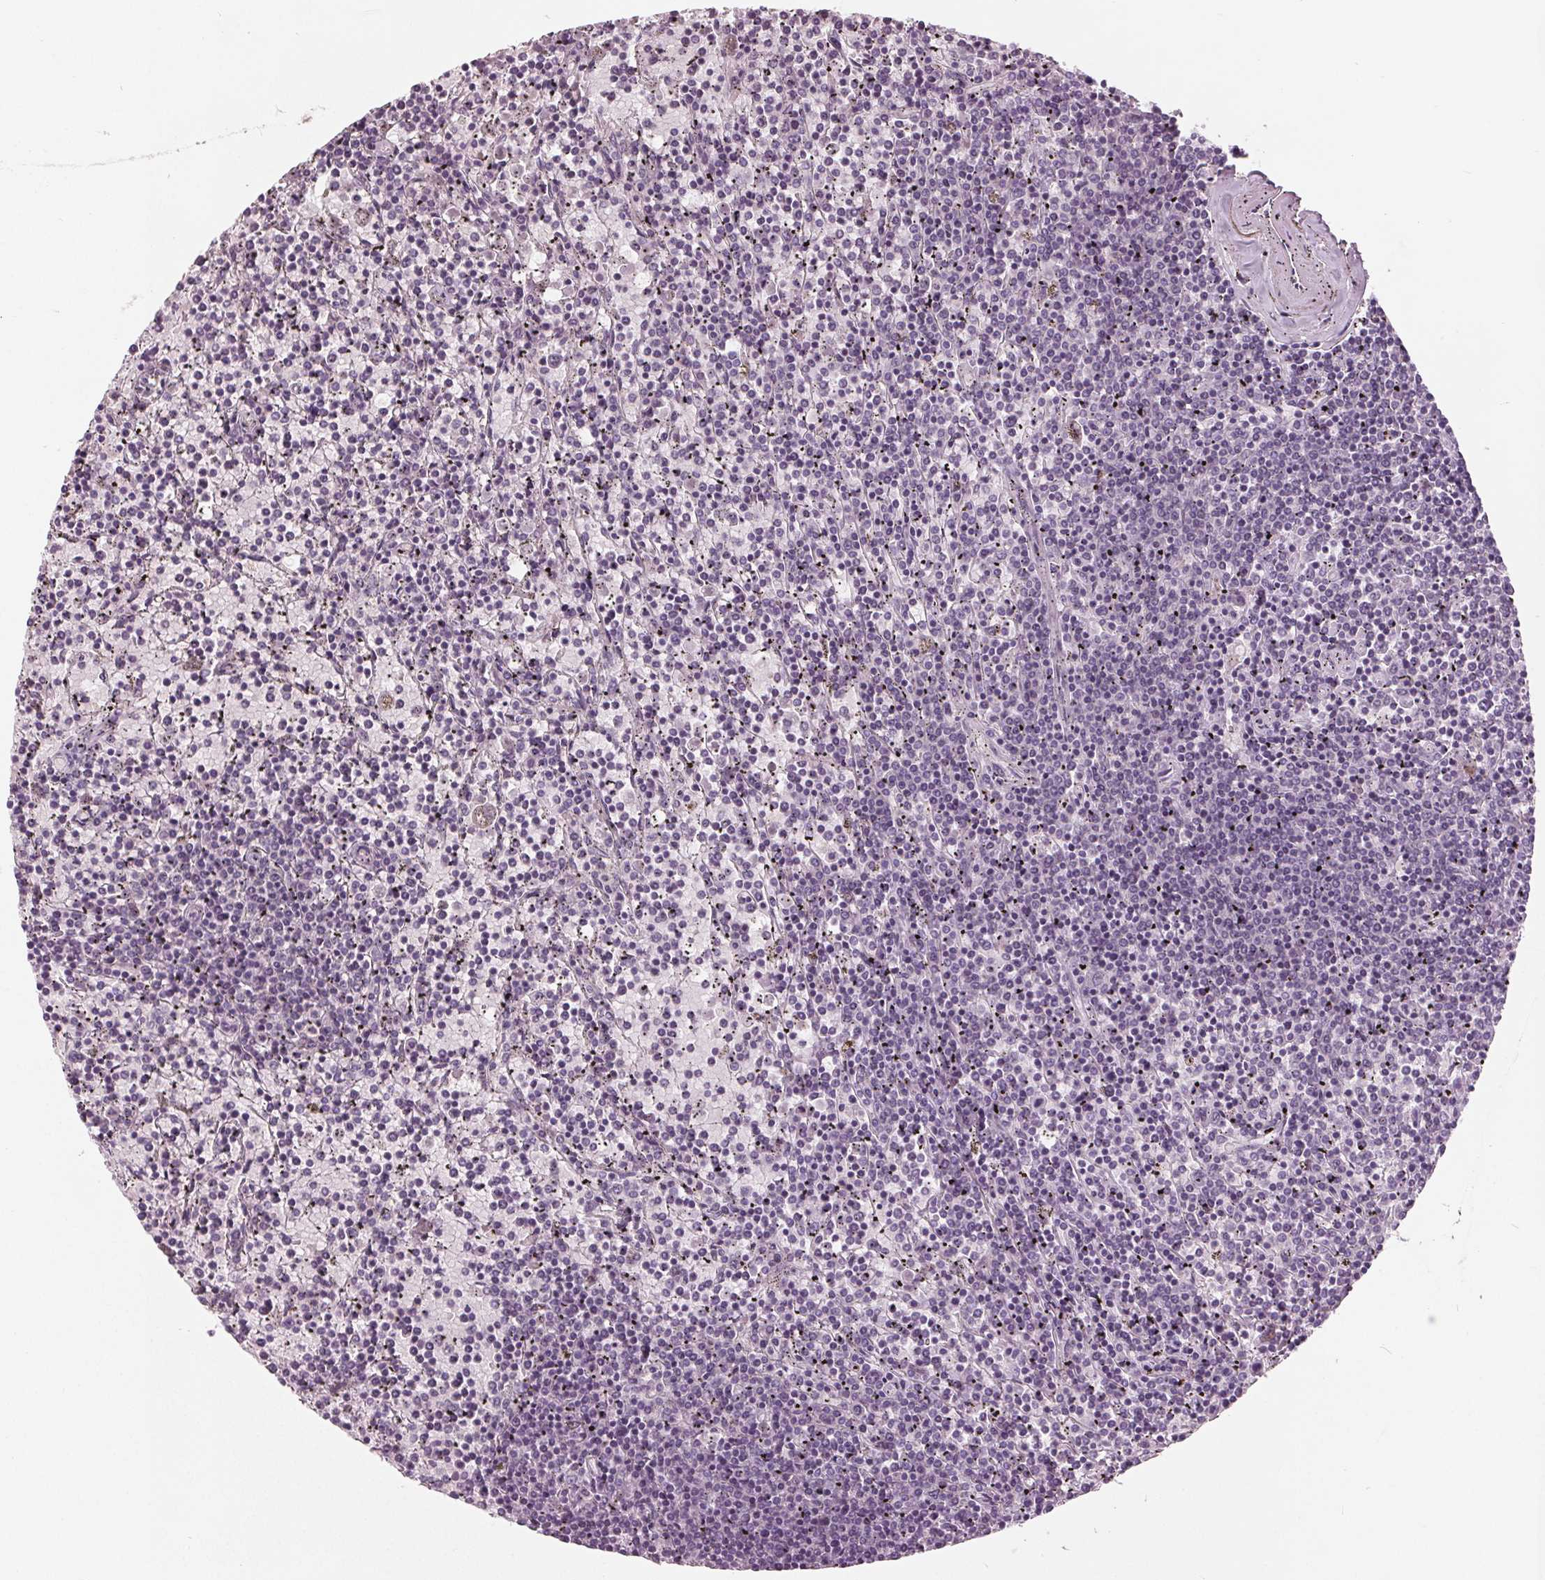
{"staining": {"intensity": "negative", "quantity": "none", "location": "none"}, "tissue": "lymphoma", "cell_type": "Tumor cells", "image_type": "cancer", "snomed": [{"axis": "morphology", "description": "Malignant lymphoma, non-Hodgkin's type, Low grade"}, {"axis": "topography", "description": "Spleen"}], "caption": "Protein analysis of low-grade malignant lymphoma, non-Hodgkin's type shows no significant positivity in tumor cells.", "gene": "TKFC", "patient": {"sex": "female", "age": 77}}